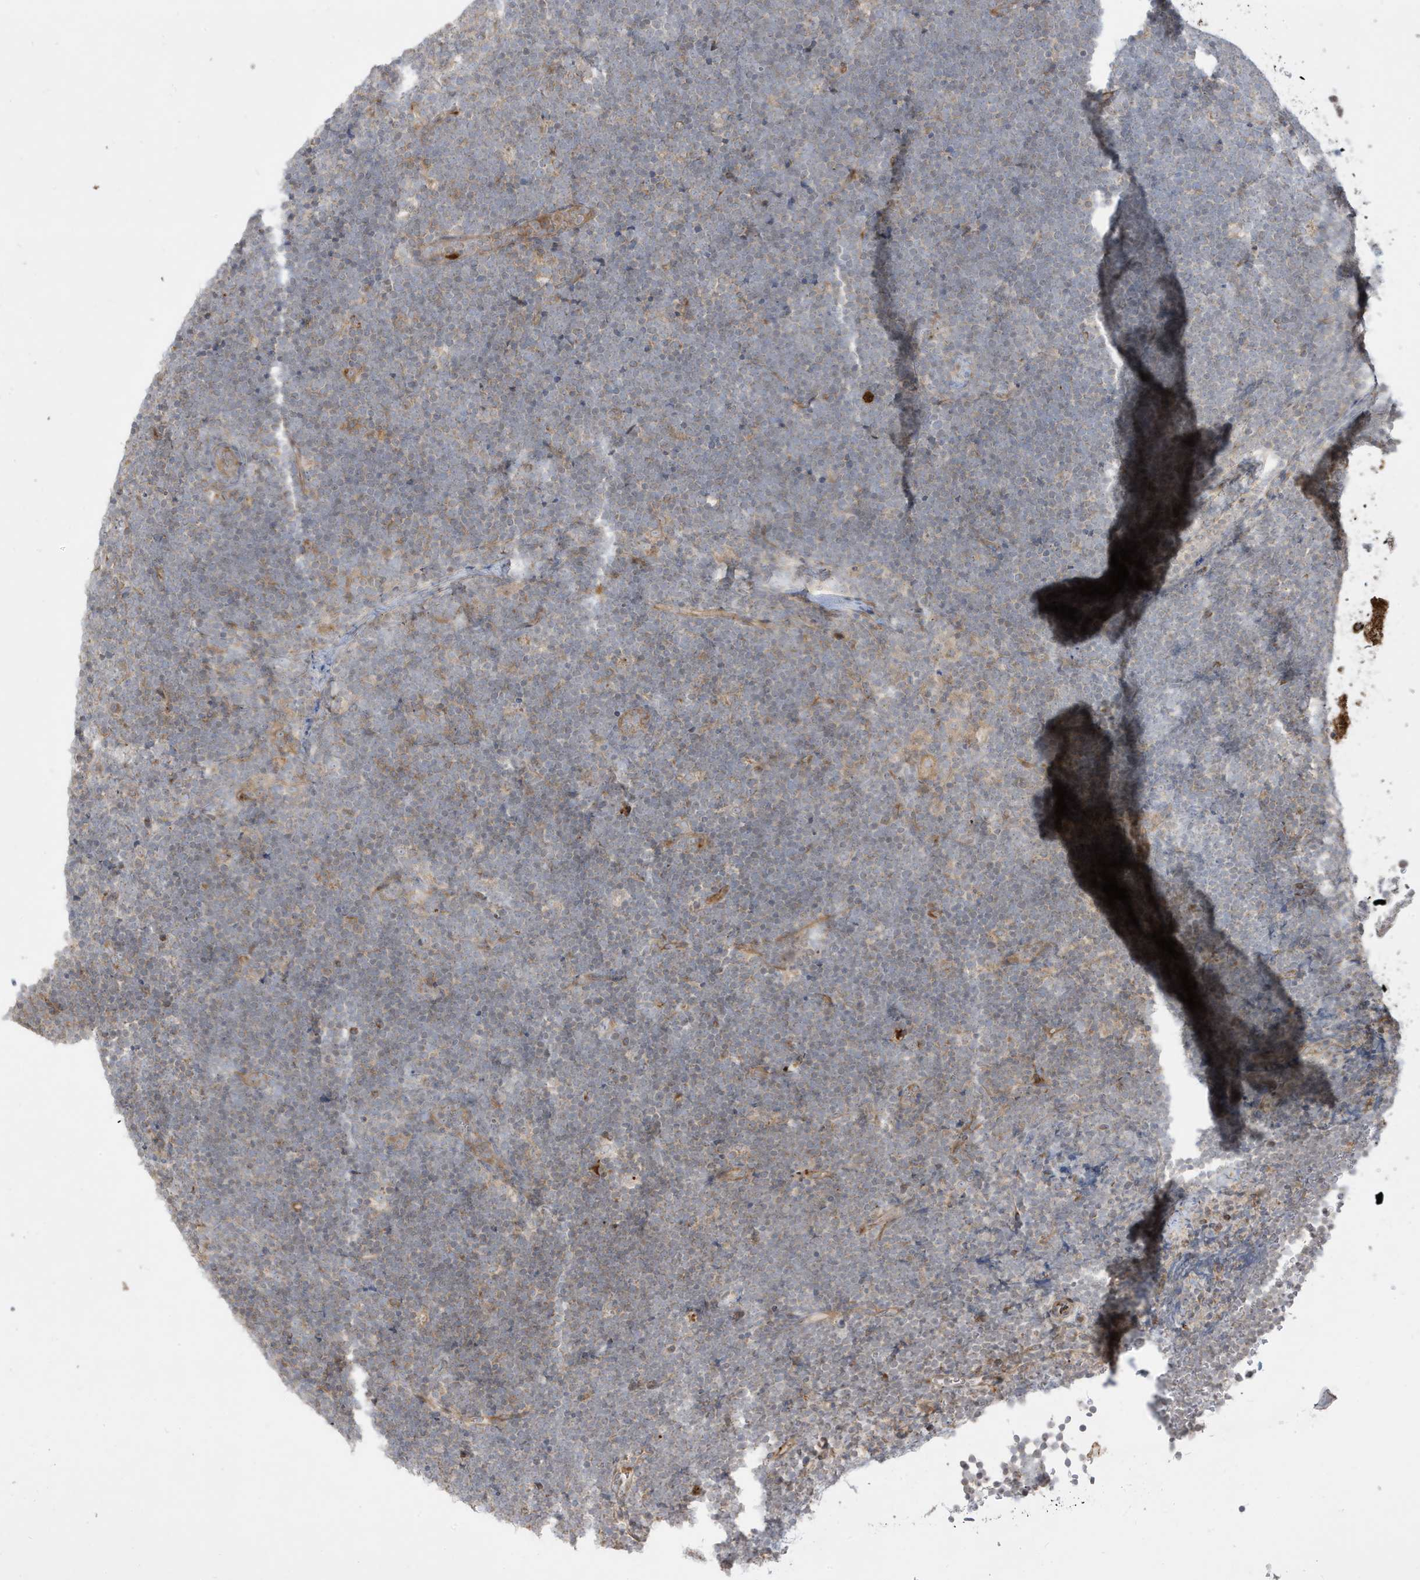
{"staining": {"intensity": "weak", "quantity": "<25%", "location": "cytoplasmic/membranous"}, "tissue": "lymphoma", "cell_type": "Tumor cells", "image_type": "cancer", "snomed": [{"axis": "morphology", "description": "Malignant lymphoma, non-Hodgkin's type, High grade"}, {"axis": "topography", "description": "Lymph node"}], "caption": "IHC micrograph of neoplastic tissue: human lymphoma stained with DAB (3,3'-diaminobenzidine) displays no significant protein positivity in tumor cells.", "gene": "IFT57", "patient": {"sex": "male", "age": 13}}